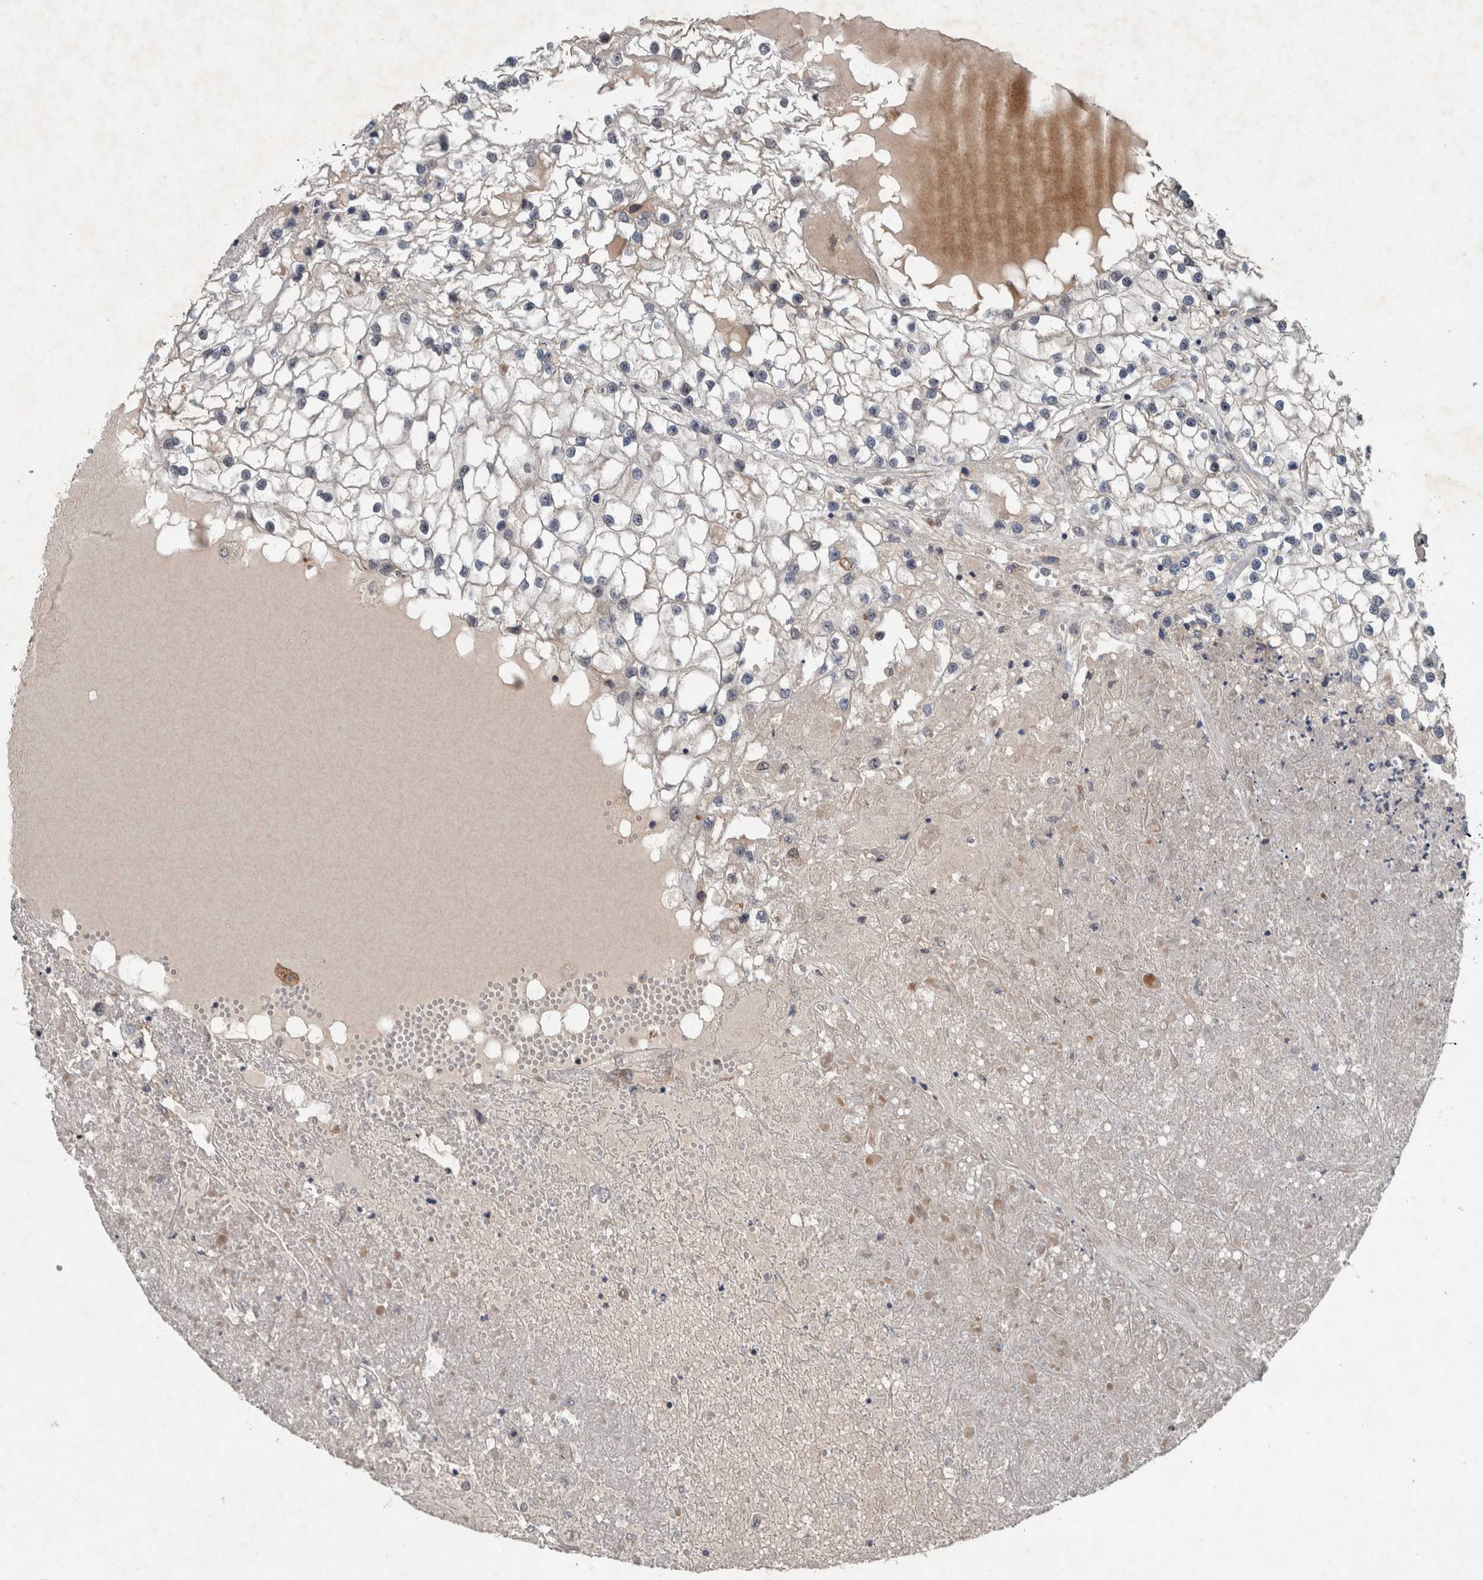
{"staining": {"intensity": "negative", "quantity": "none", "location": "none"}, "tissue": "renal cancer", "cell_type": "Tumor cells", "image_type": "cancer", "snomed": [{"axis": "morphology", "description": "Adenocarcinoma, NOS"}, {"axis": "topography", "description": "Kidney"}], "caption": "There is no significant positivity in tumor cells of renal adenocarcinoma.", "gene": "GIMAP6", "patient": {"sex": "male", "age": 68}}